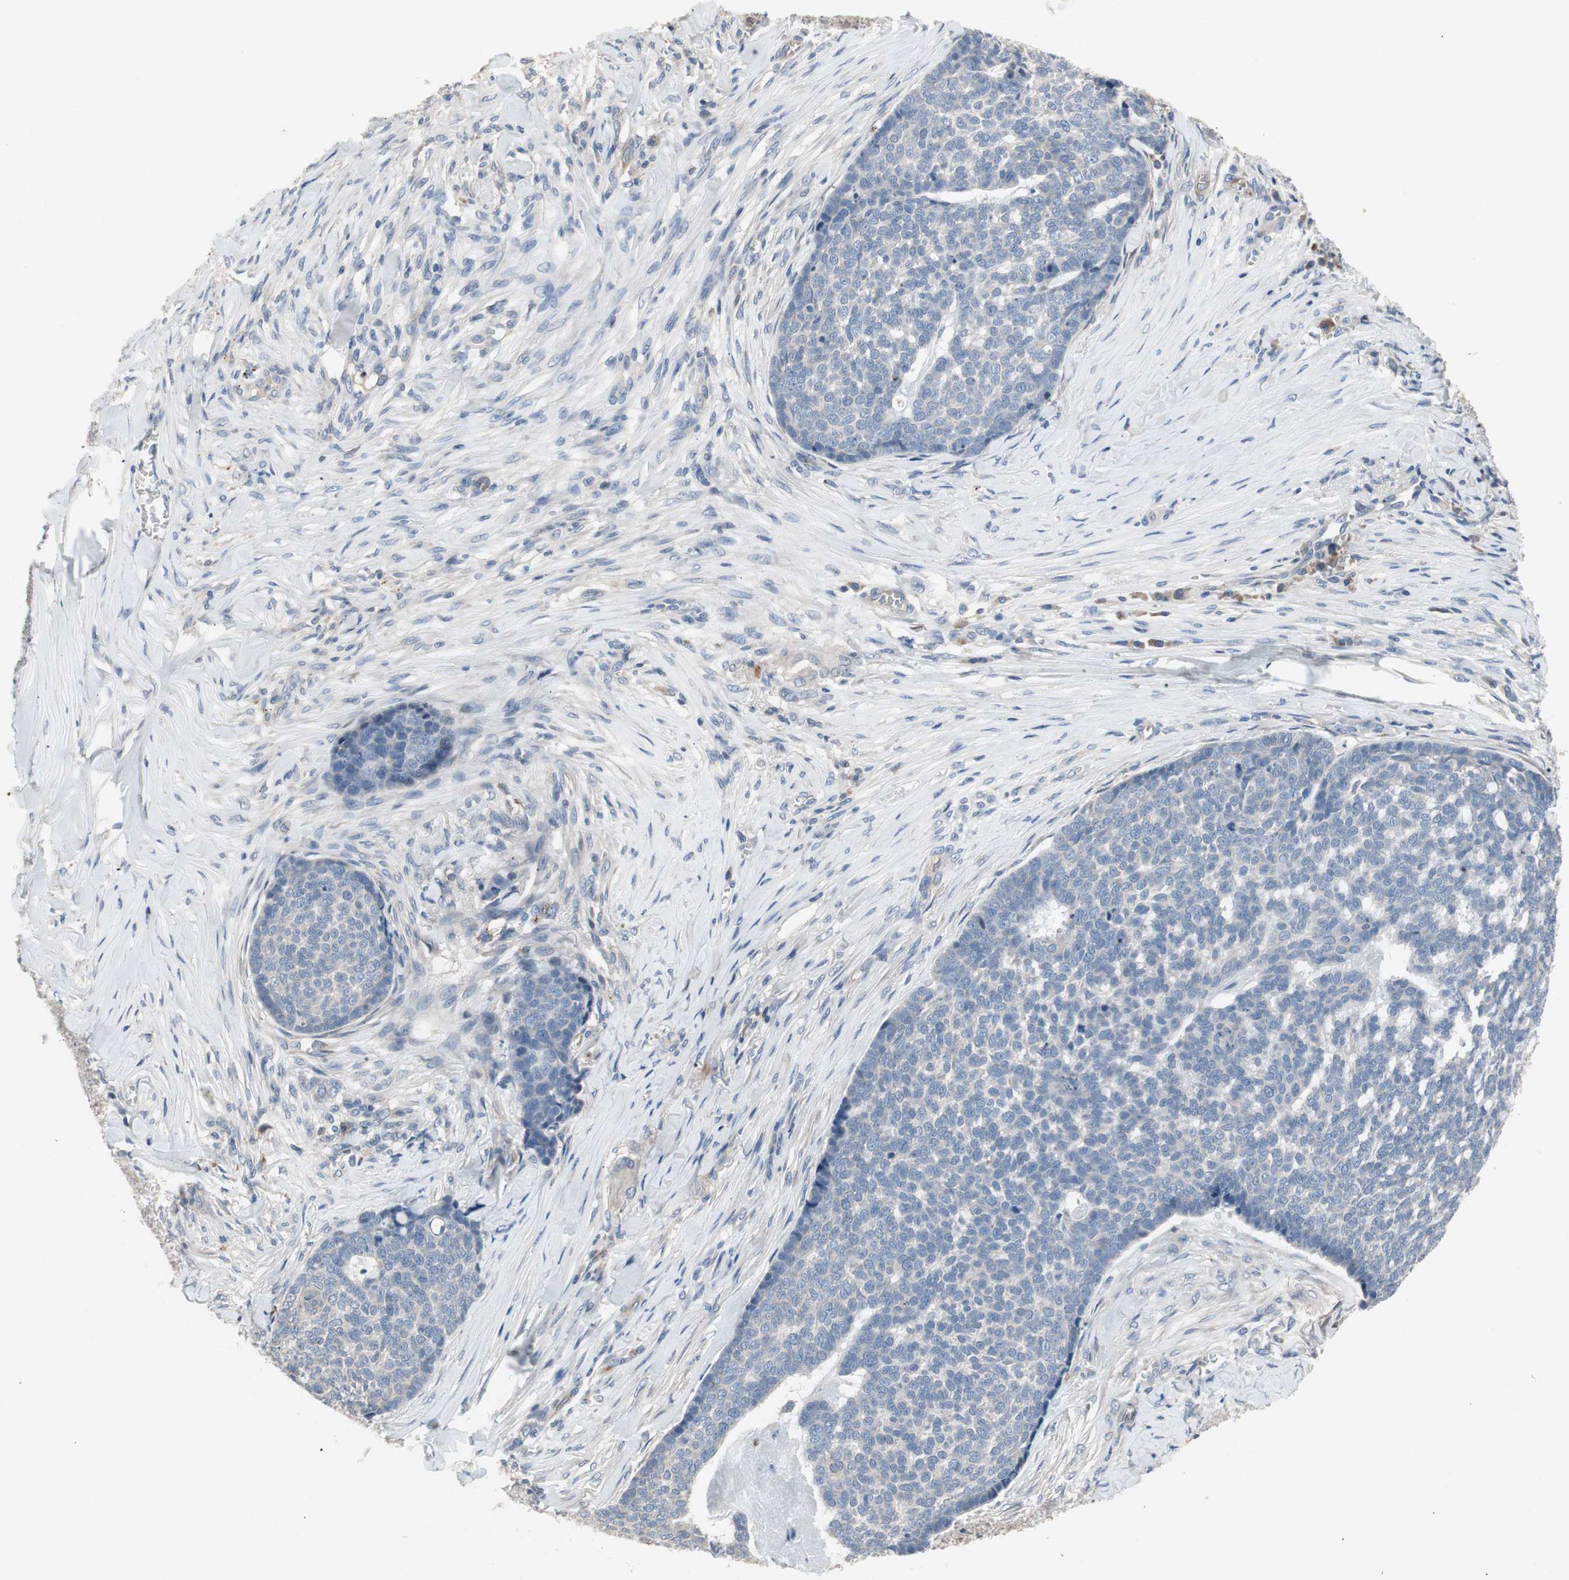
{"staining": {"intensity": "negative", "quantity": "none", "location": "none"}, "tissue": "skin cancer", "cell_type": "Tumor cells", "image_type": "cancer", "snomed": [{"axis": "morphology", "description": "Basal cell carcinoma"}, {"axis": "topography", "description": "Skin"}], "caption": "There is no significant positivity in tumor cells of skin cancer (basal cell carcinoma).", "gene": "ALPL", "patient": {"sex": "male", "age": 84}}